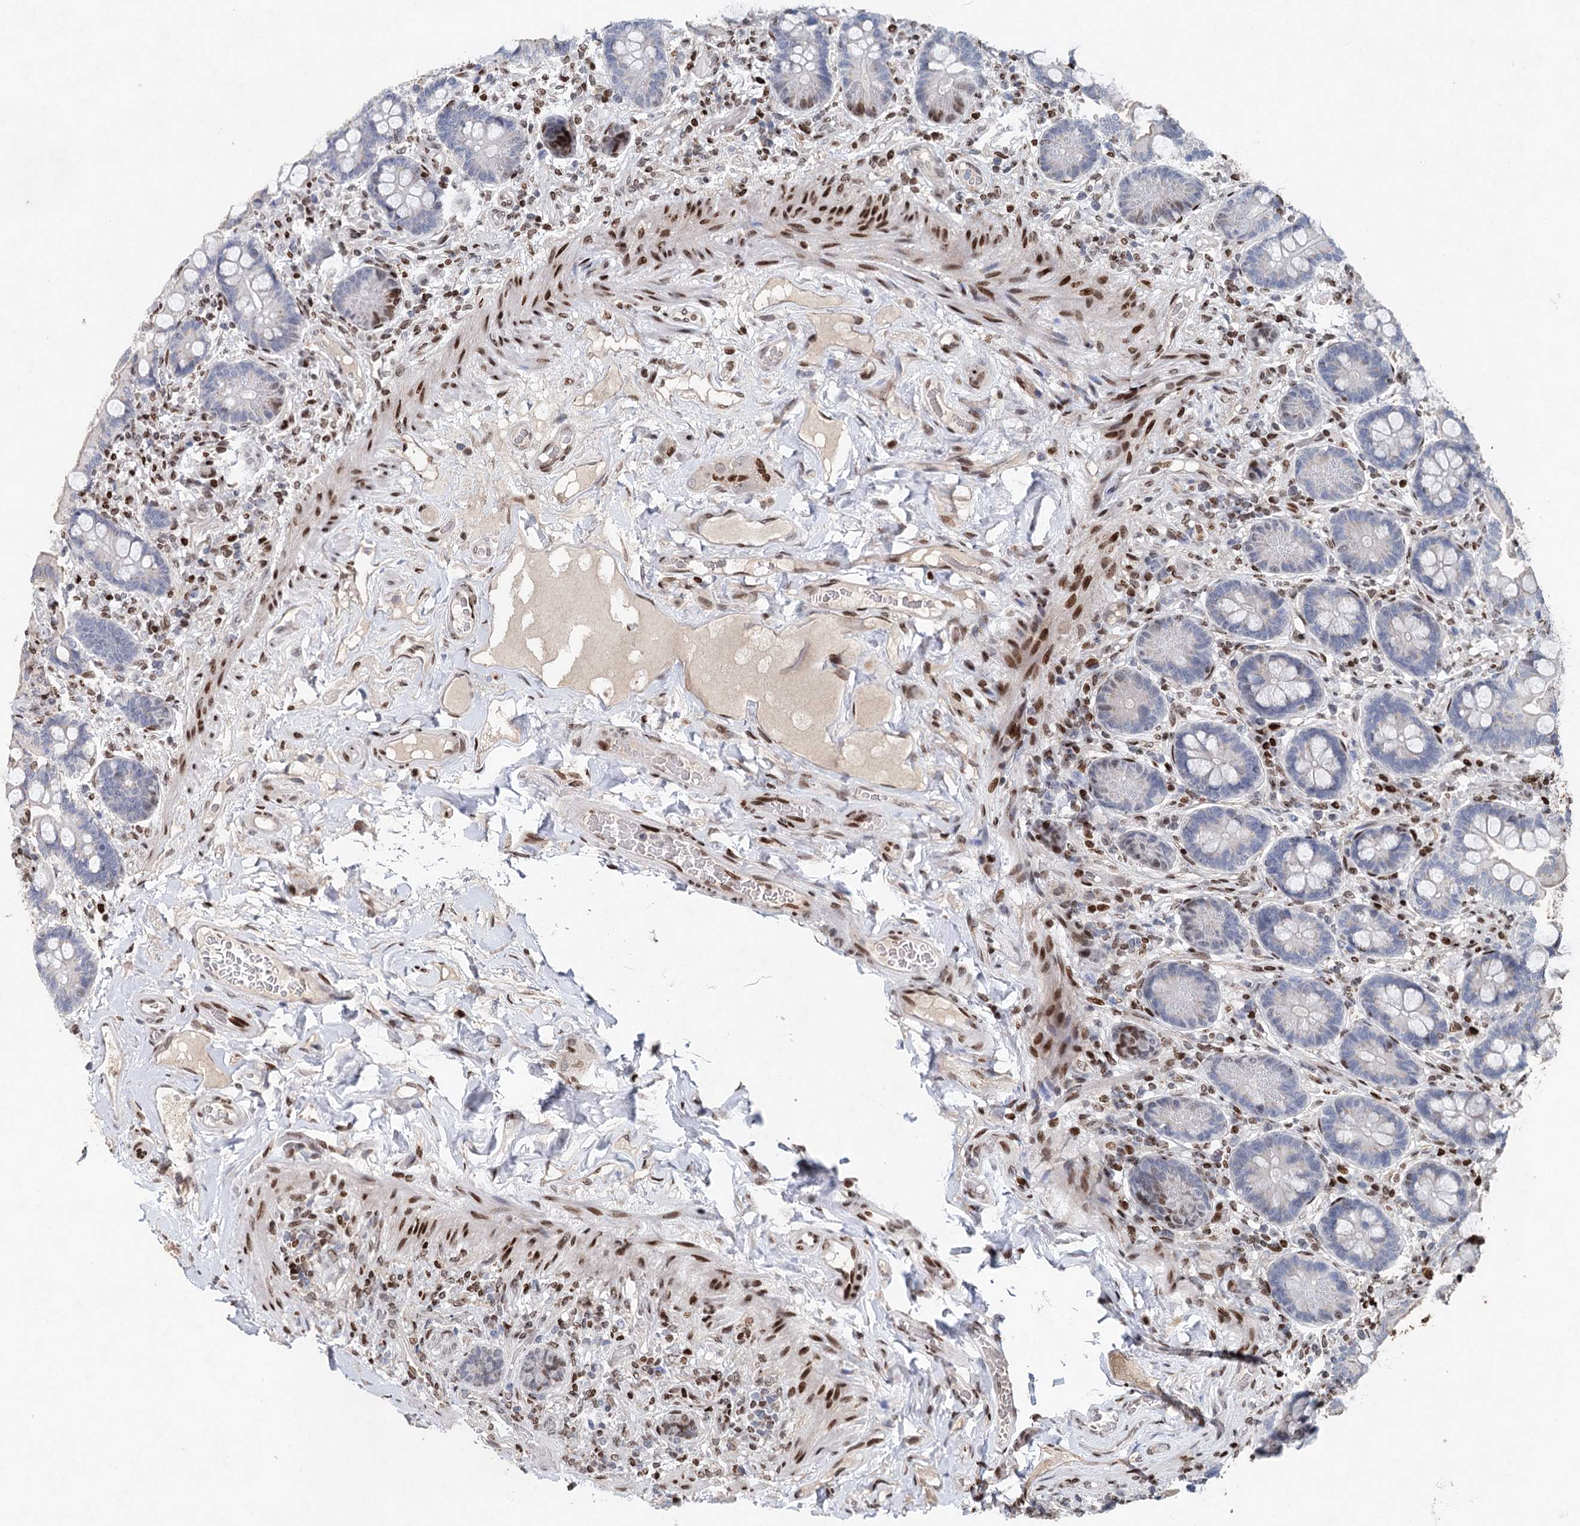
{"staining": {"intensity": "moderate", "quantity": "<25%", "location": "nuclear"}, "tissue": "small intestine", "cell_type": "Glandular cells", "image_type": "normal", "snomed": [{"axis": "morphology", "description": "Normal tissue, NOS"}, {"axis": "topography", "description": "Small intestine"}], "caption": "A low amount of moderate nuclear staining is appreciated in approximately <25% of glandular cells in benign small intestine. (DAB (3,3'-diaminobenzidine) = brown stain, brightfield microscopy at high magnification).", "gene": "FRMD4A", "patient": {"sex": "female", "age": 64}}